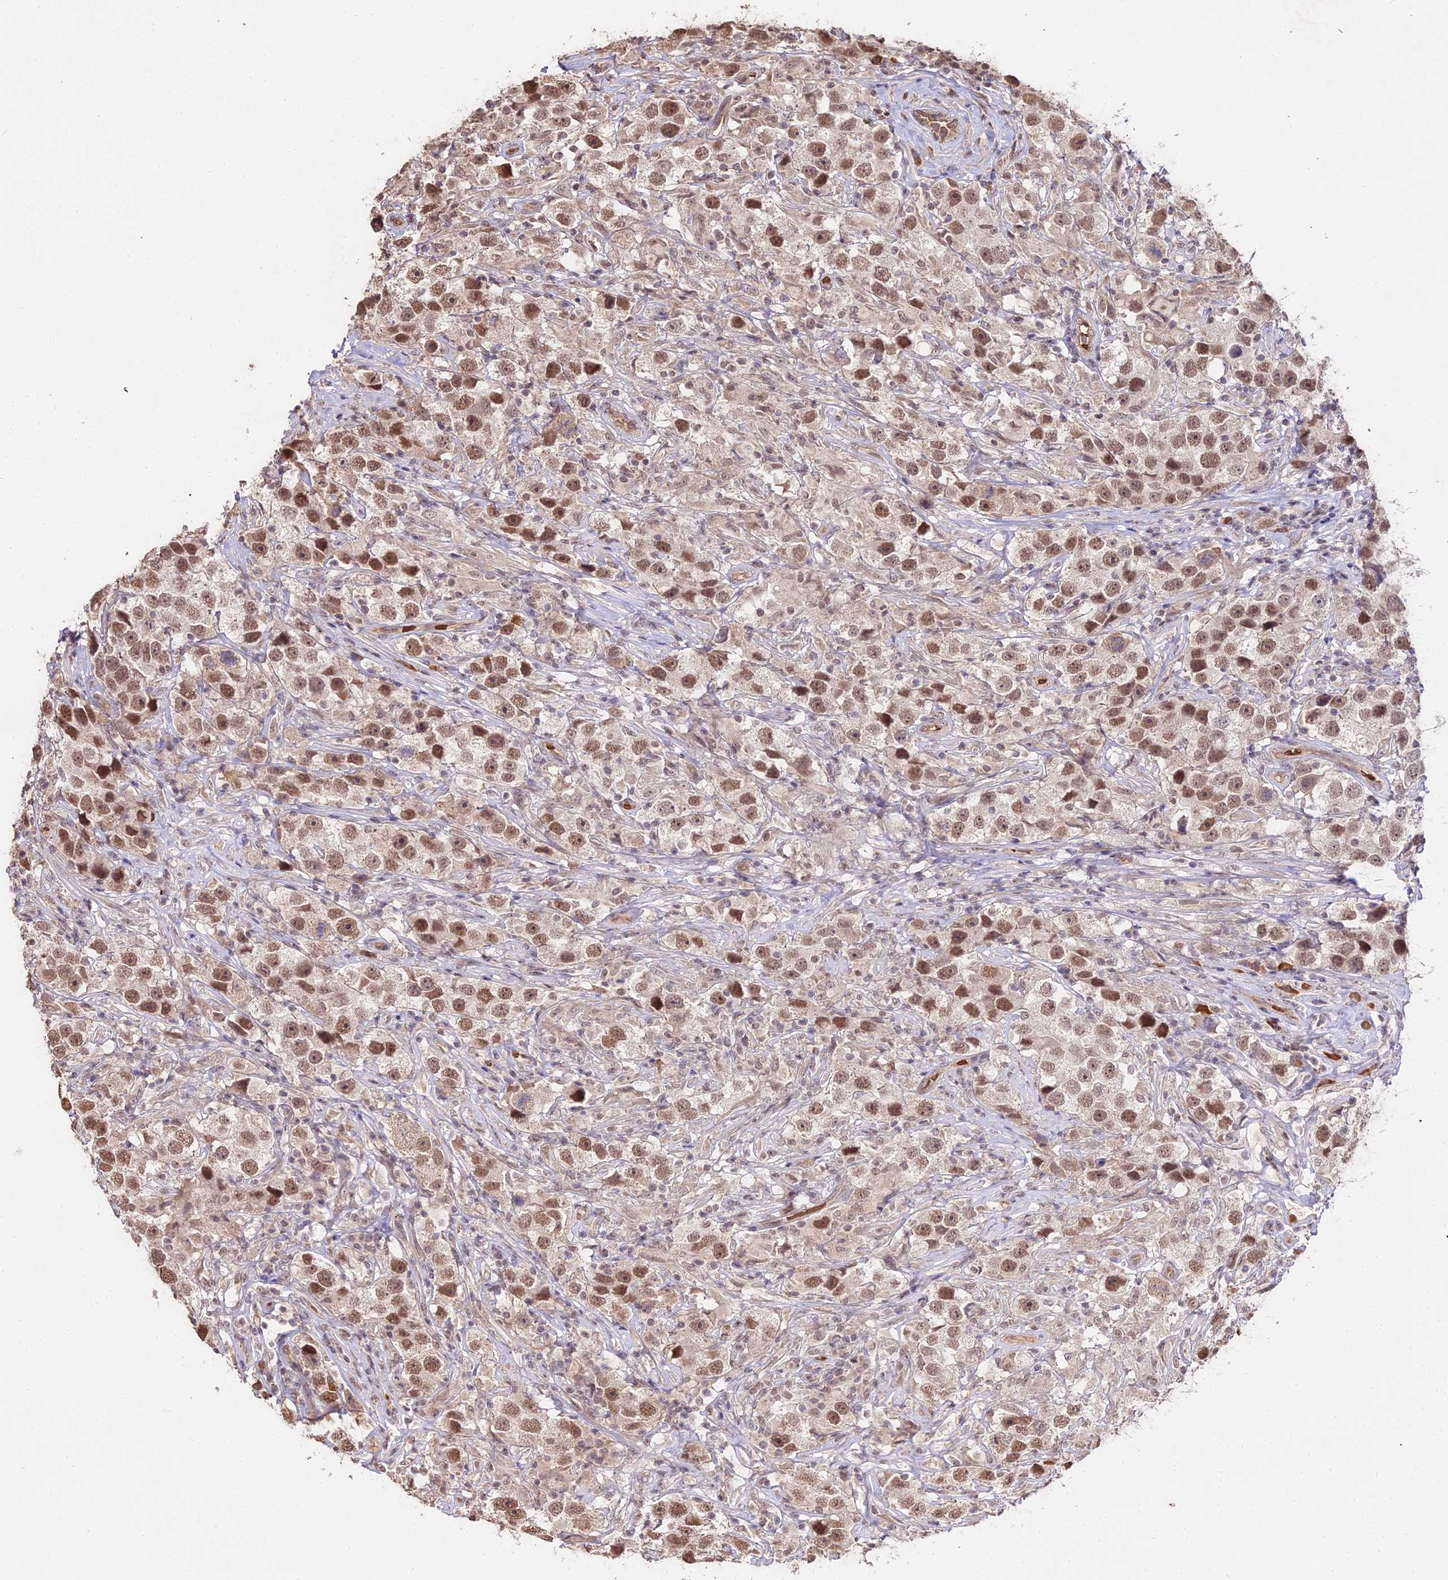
{"staining": {"intensity": "moderate", "quantity": ">75%", "location": "nuclear"}, "tissue": "testis cancer", "cell_type": "Tumor cells", "image_type": "cancer", "snomed": [{"axis": "morphology", "description": "Seminoma, NOS"}, {"axis": "topography", "description": "Testis"}], "caption": "Testis seminoma stained for a protein (brown) exhibits moderate nuclear positive positivity in about >75% of tumor cells.", "gene": "ZDBF2", "patient": {"sex": "male", "age": 49}}